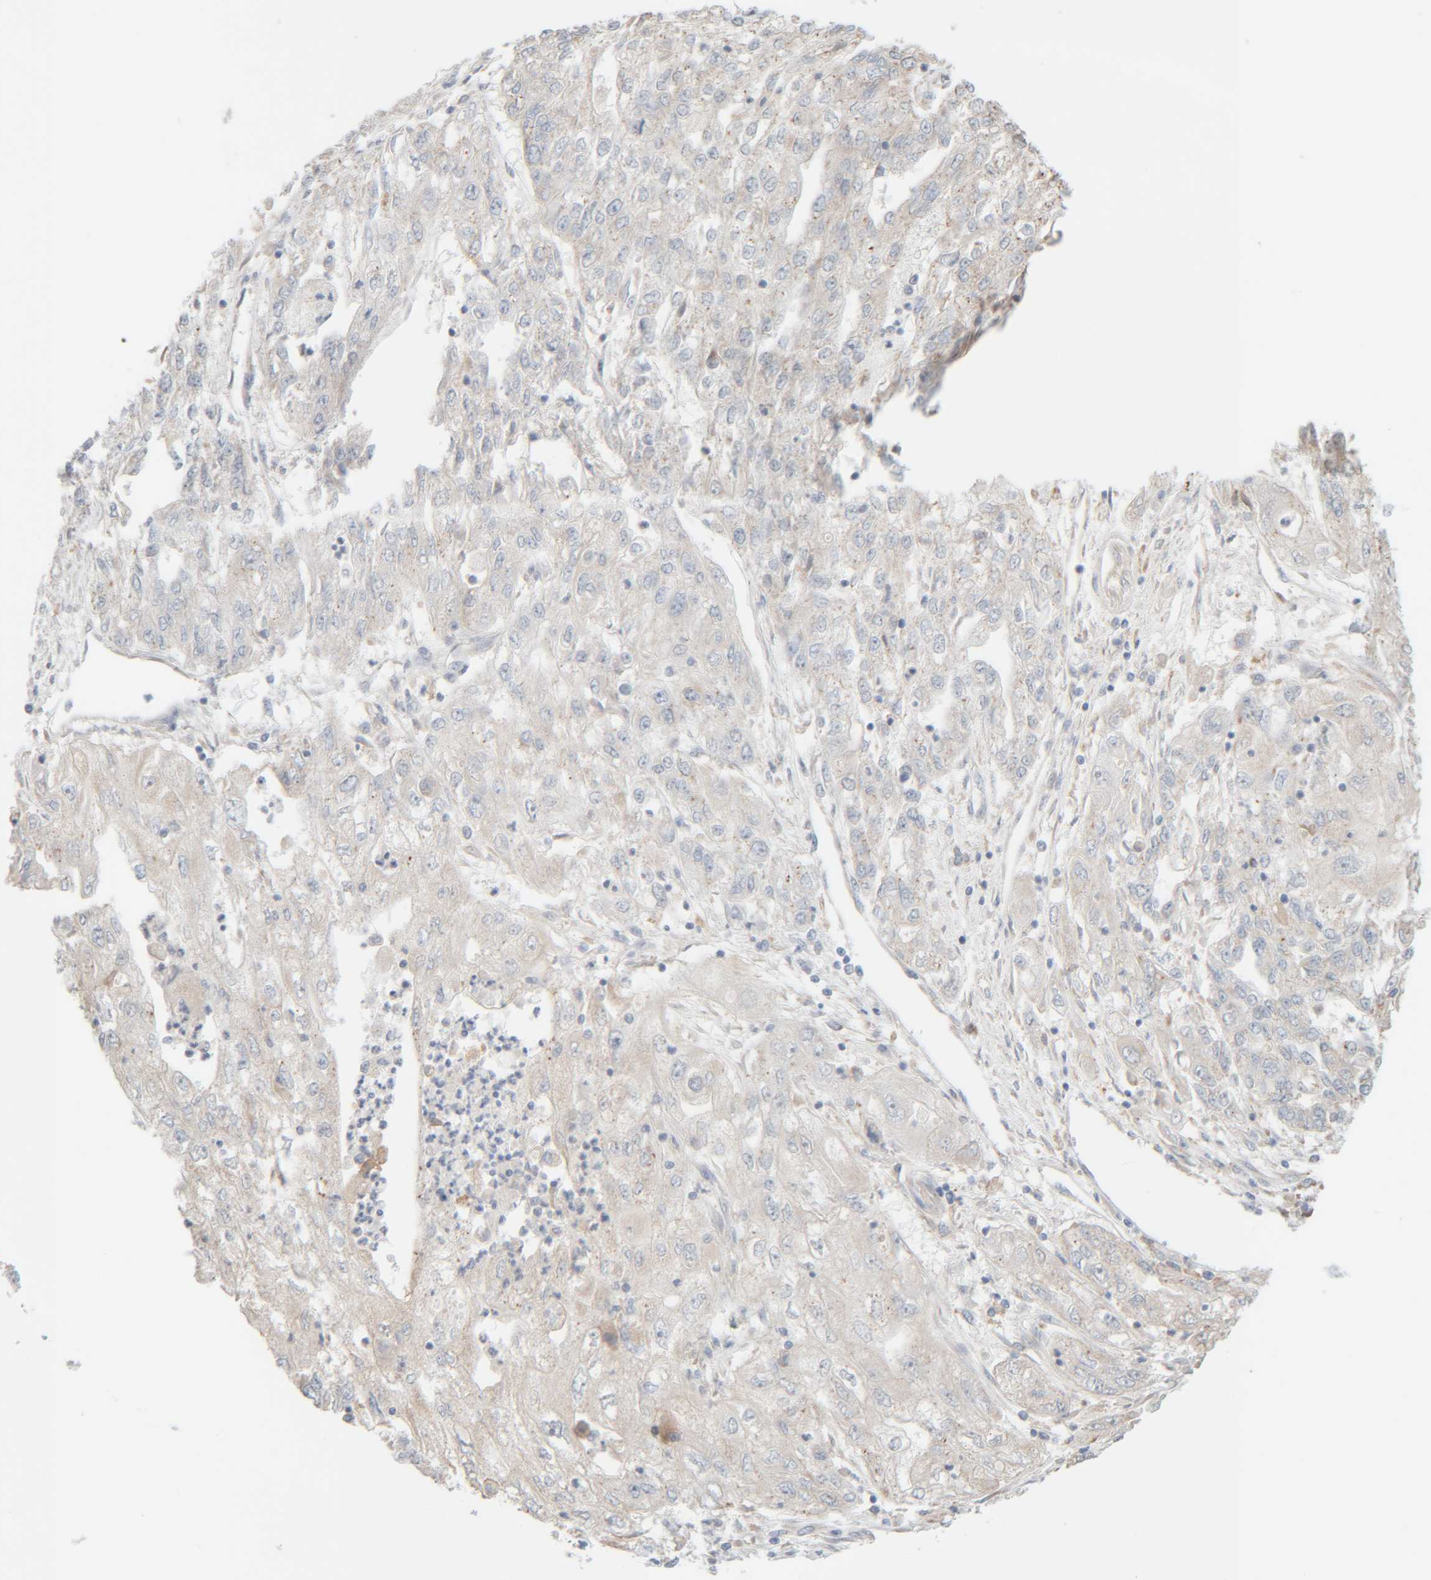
{"staining": {"intensity": "weak", "quantity": "<25%", "location": "cytoplasmic/membranous"}, "tissue": "endometrial cancer", "cell_type": "Tumor cells", "image_type": "cancer", "snomed": [{"axis": "morphology", "description": "Adenocarcinoma, NOS"}, {"axis": "topography", "description": "Endometrium"}], "caption": "Human adenocarcinoma (endometrial) stained for a protein using immunohistochemistry displays no positivity in tumor cells.", "gene": "RIDA", "patient": {"sex": "female", "age": 49}}